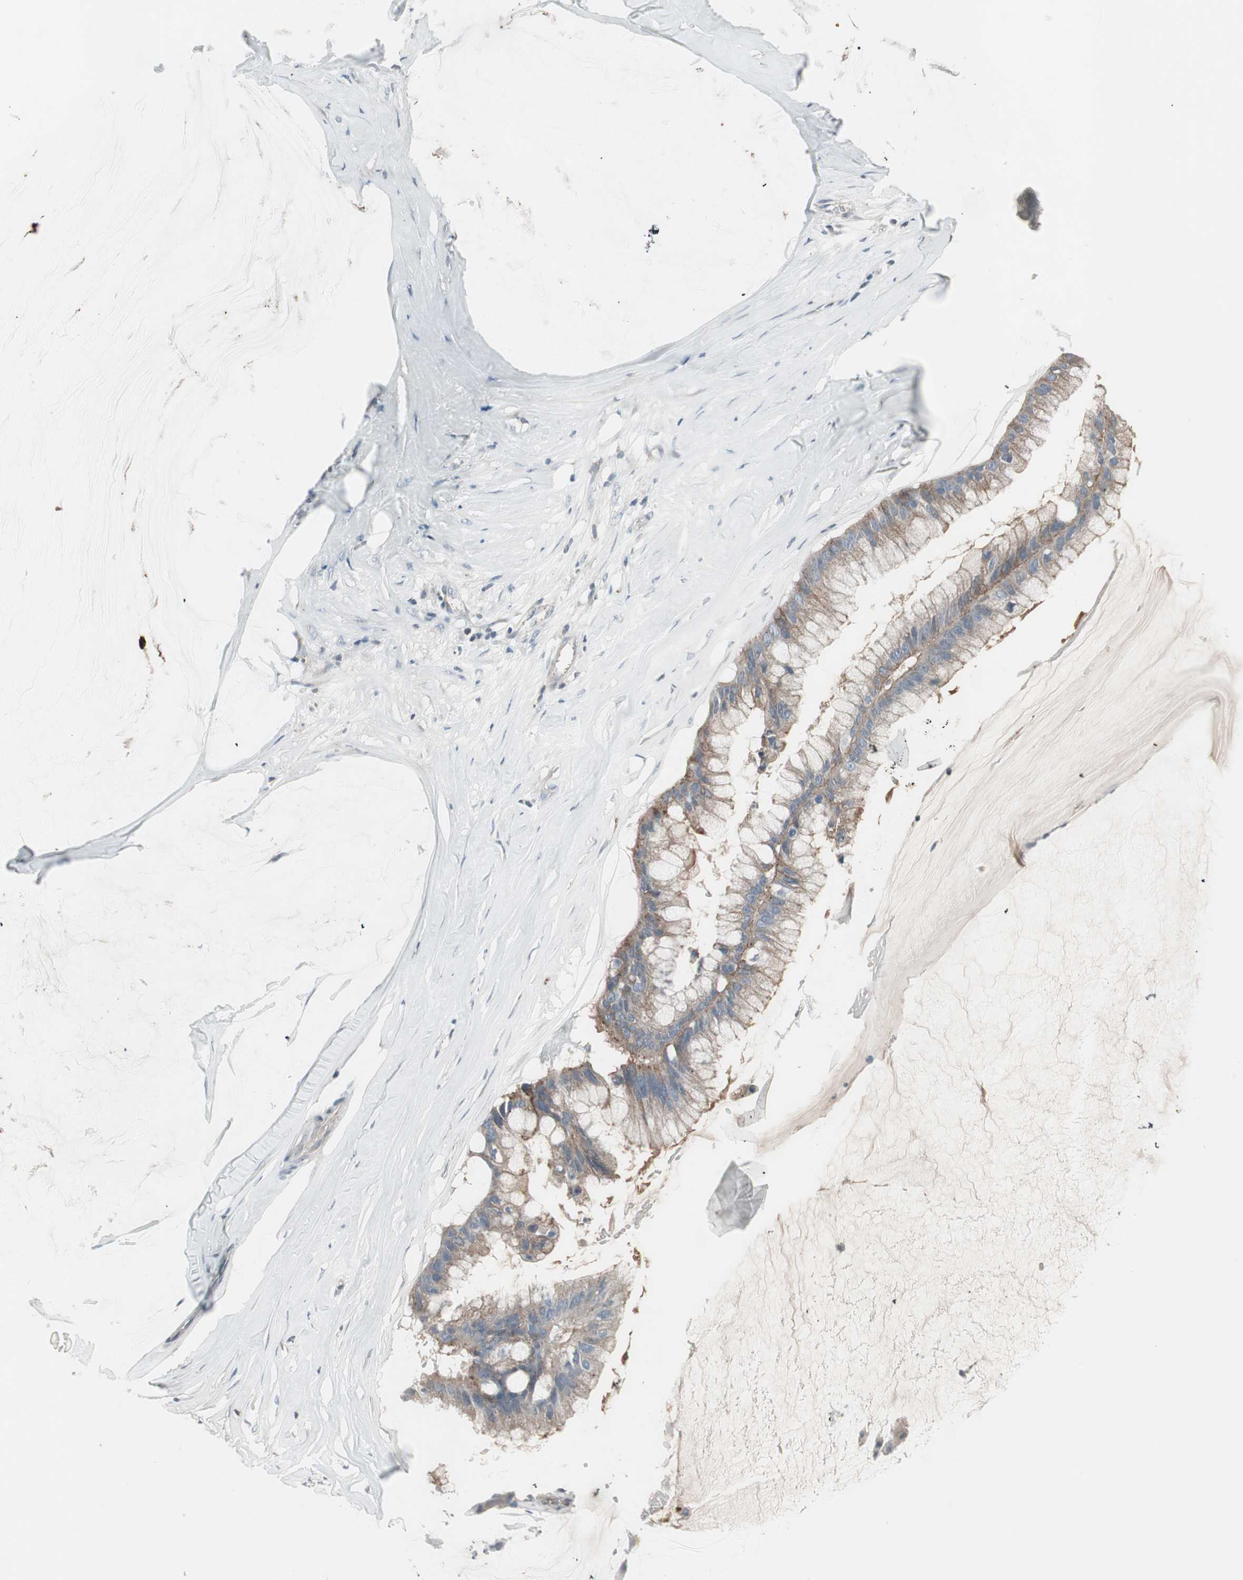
{"staining": {"intensity": "weak", "quantity": ">75%", "location": "cytoplasmic/membranous"}, "tissue": "ovarian cancer", "cell_type": "Tumor cells", "image_type": "cancer", "snomed": [{"axis": "morphology", "description": "Cystadenocarcinoma, mucinous, NOS"}, {"axis": "topography", "description": "Ovary"}], "caption": "Immunohistochemical staining of human ovarian cancer demonstrates low levels of weak cytoplasmic/membranous expression in about >75% of tumor cells.", "gene": "ZSCAN32", "patient": {"sex": "female", "age": 39}}